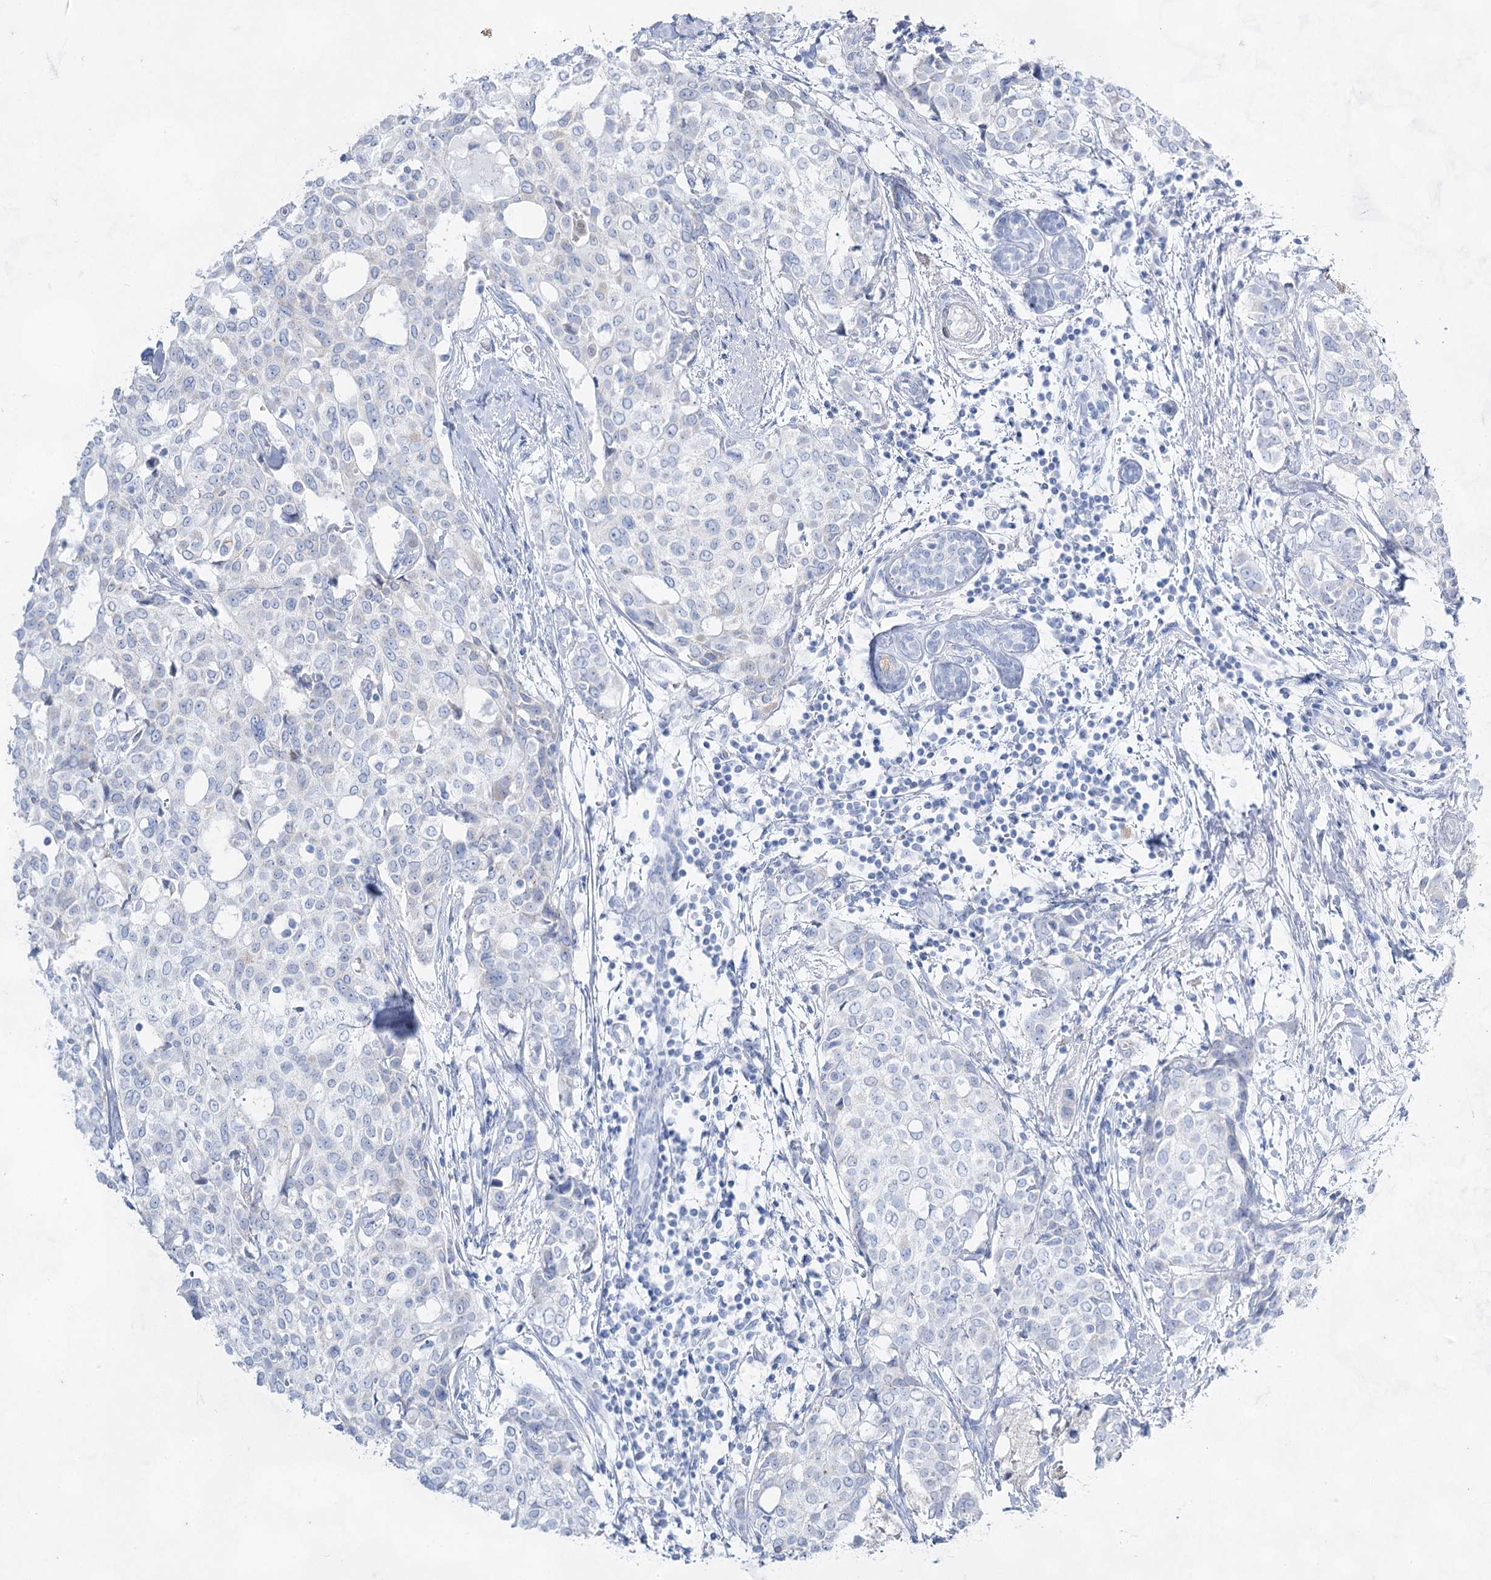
{"staining": {"intensity": "negative", "quantity": "none", "location": "none"}, "tissue": "breast cancer", "cell_type": "Tumor cells", "image_type": "cancer", "snomed": [{"axis": "morphology", "description": "Lobular carcinoma"}, {"axis": "topography", "description": "Breast"}], "caption": "The IHC image has no significant expression in tumor cells of breast cancer (lobular carcinoma) tissue. (Brightfield microscopy of DAB (3,3'-diaminobenzidine) immunohistochemistry (IHC) at high magnification).", "gene": "ACRV1", "patient": {"sex": "female", "age": 51}}